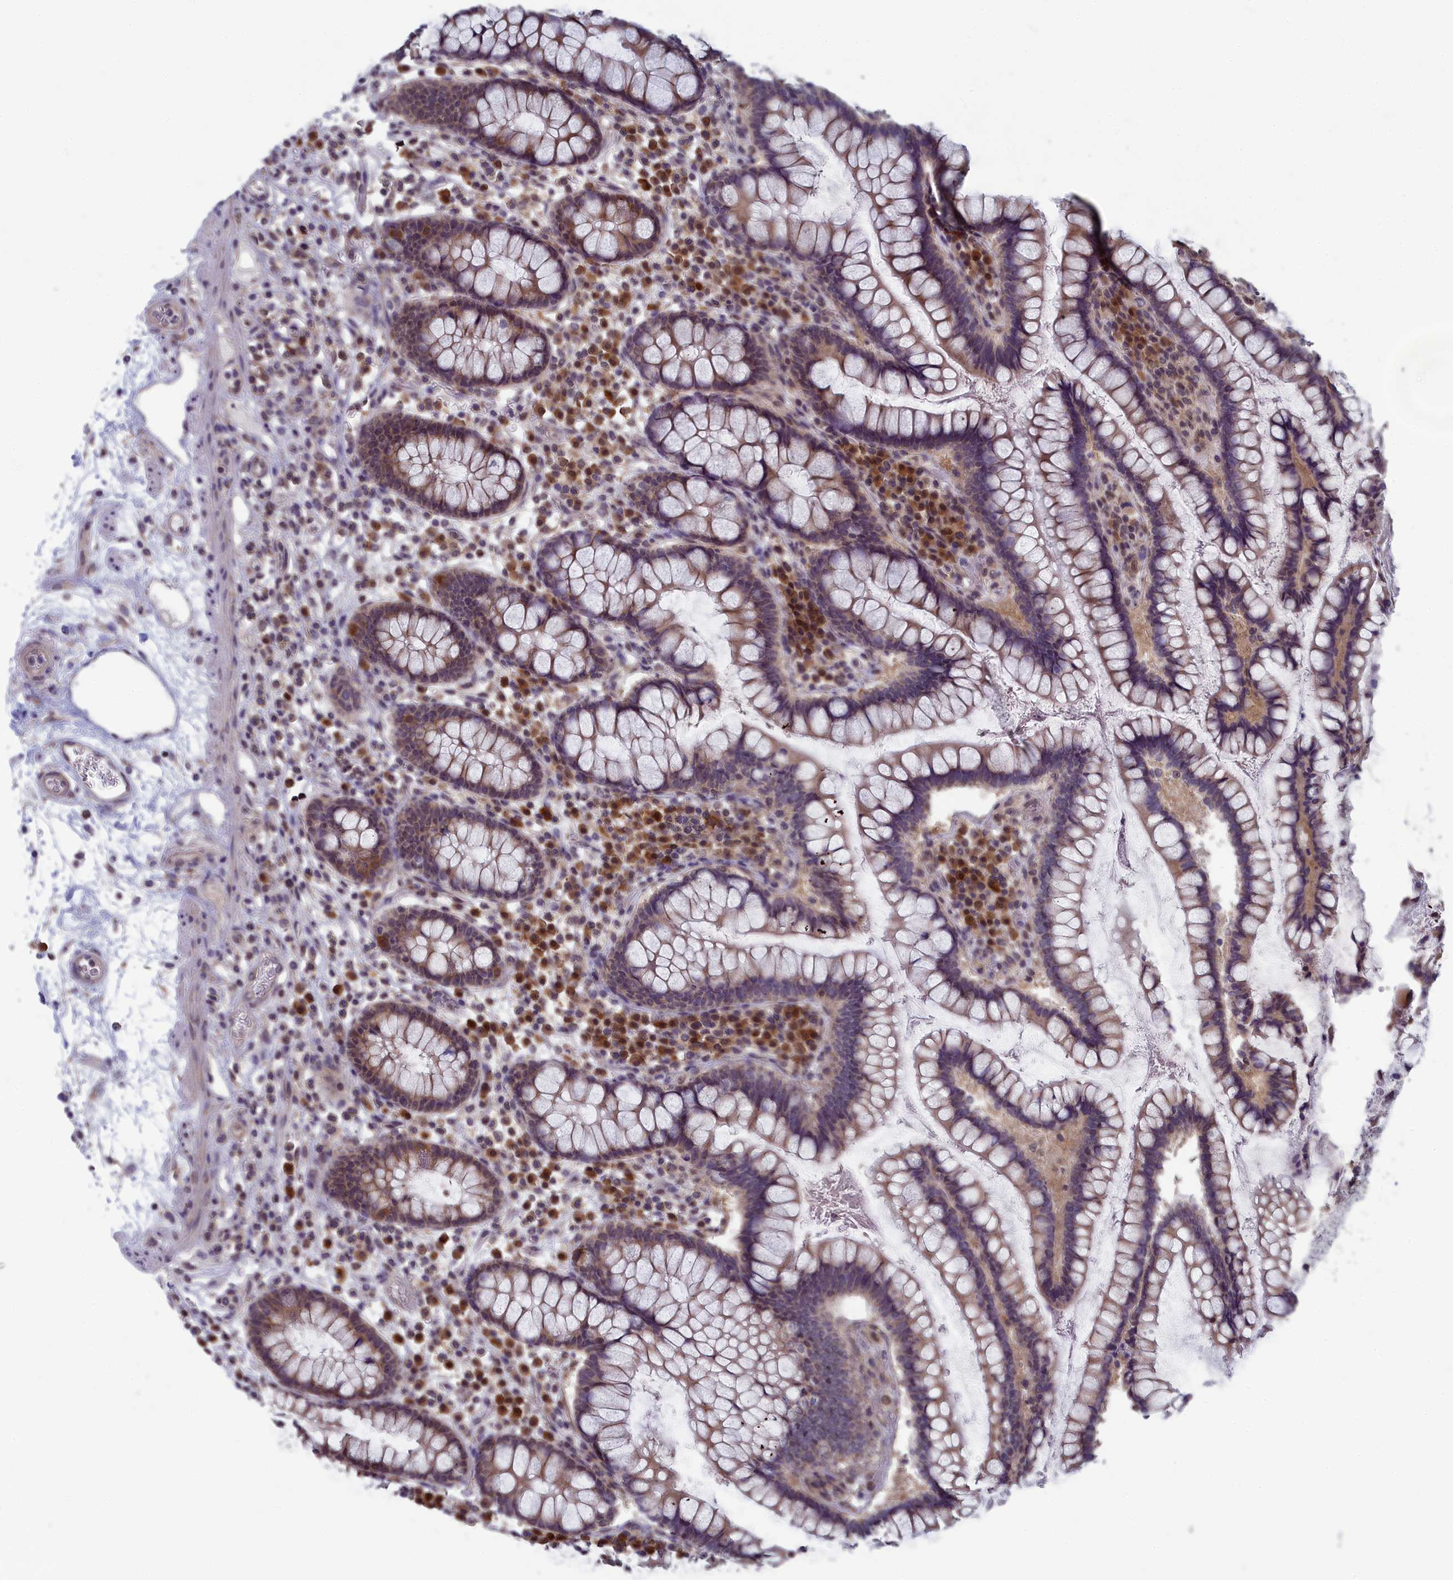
{"staining": {"intensity": "weak", "quantity": ">75%", "location": "cytoplasmic/membranous"}, "tissue": "colon", "cell_type": "Endothelial cells", "image_type": "normal", "snomed": [{"axis": "morphology", "description": "Normal tissue, NOS"}, {"axis": "topography", "description": "Colon"}], "caption": "High-power microscopy captured an immunohistochemistry (IHC) photomicrograph of unremarkable colon, revealing weak cytoplasmic/membranous positivity in about >75% of endothelial cells. (IHC, brightfield microscopy, high magnification).", "gene": "MRI1", "patient": {"sex": "female", "age": 79}}